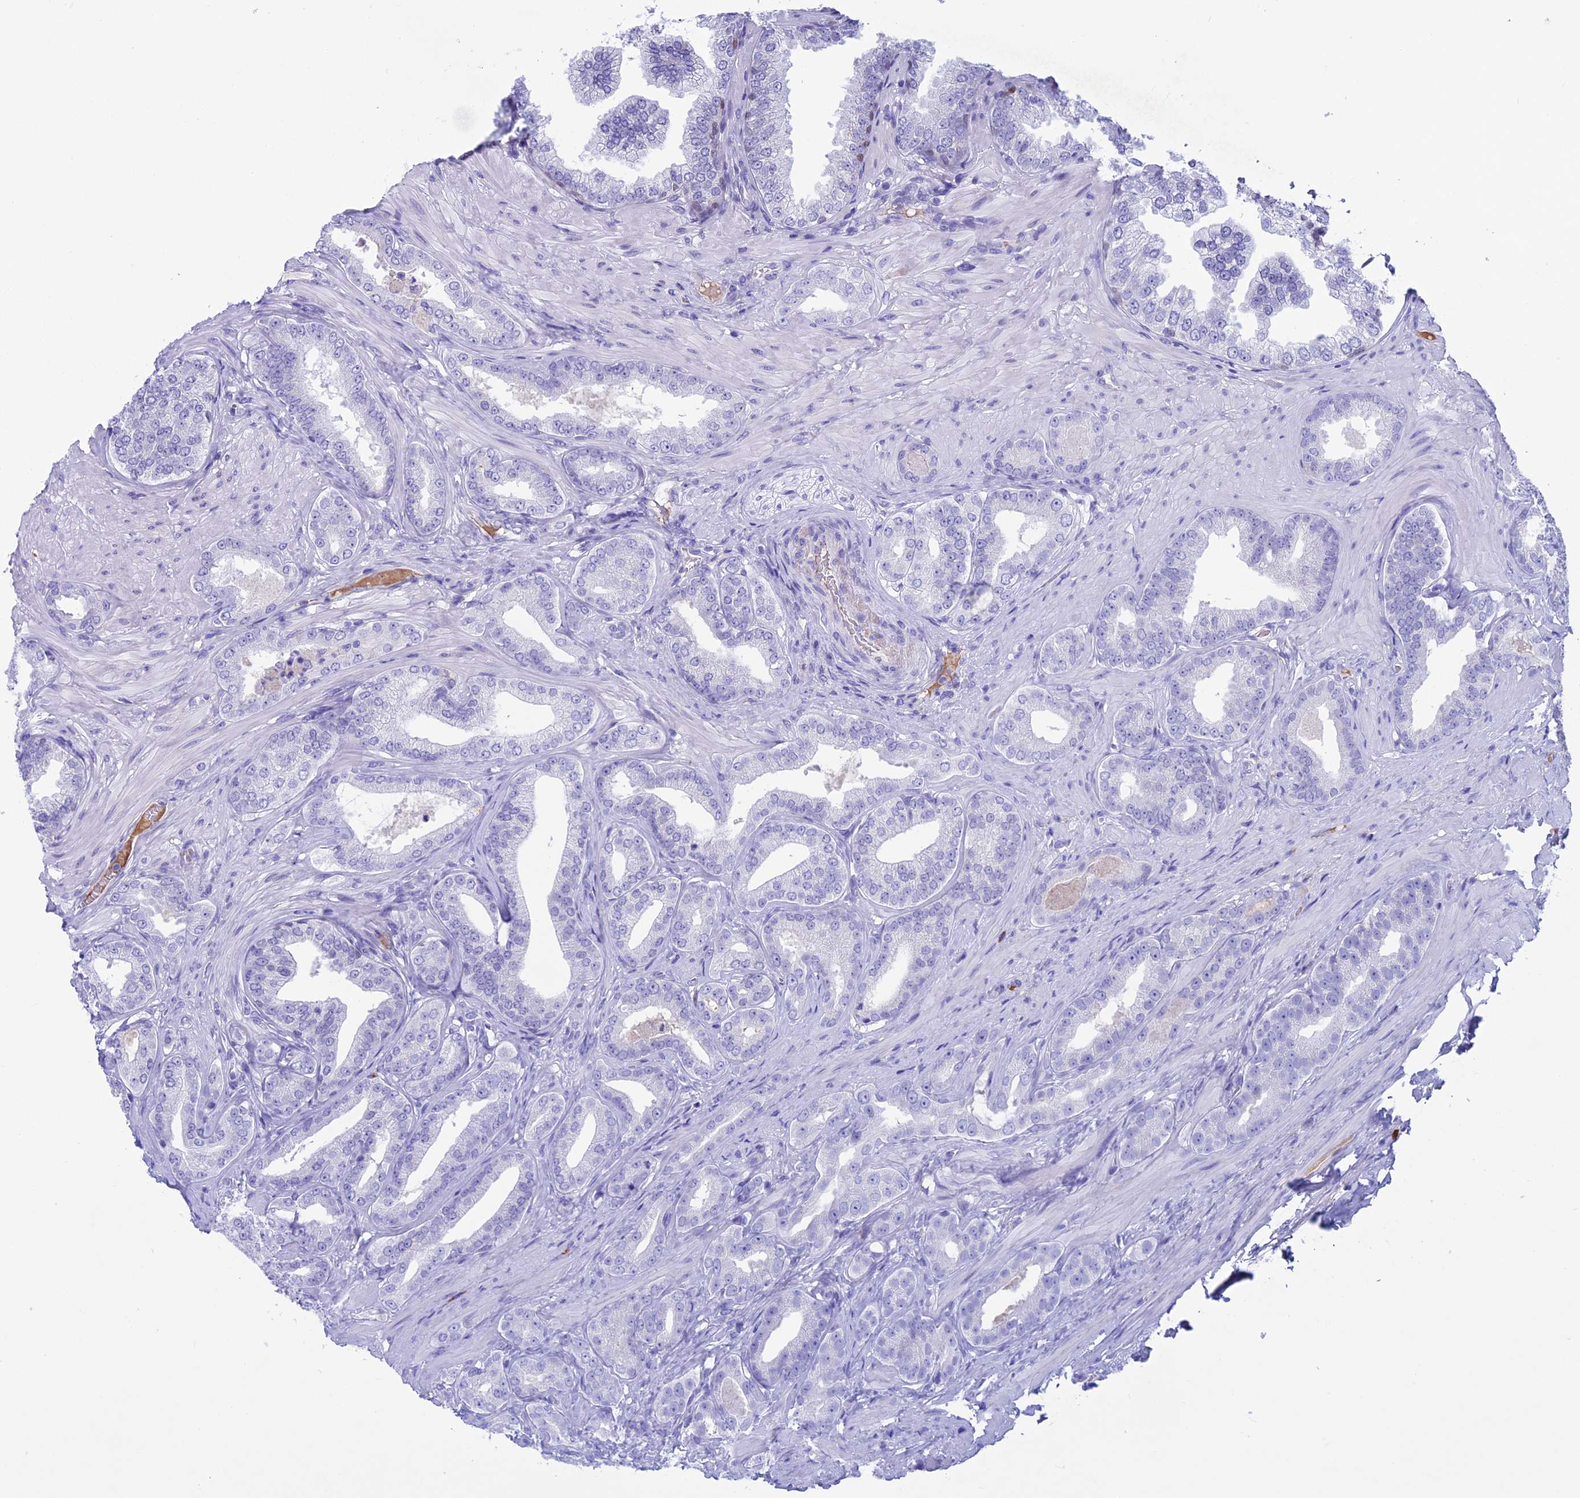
{"staining": {"intensity": "negative", "quantity": "none", "location": "none"}, "tissue": "prostate cancer", "cell_type": "Tumor cells", "image_type": "cancer", "snomed": [{"axis": "morphology", "description": "Adenocarcinoma, Low grade"}, {"axis": "topography", "description": "Prostate"}], "caption": "Tumor cells show no significant protein expression in prostate cancer. The staining is performed using DAB brown chromogen with nuclei counter-stained in using hematoxylin.", "gene": "IGSF6", "patient": {"sex": "male", "age": 63}}